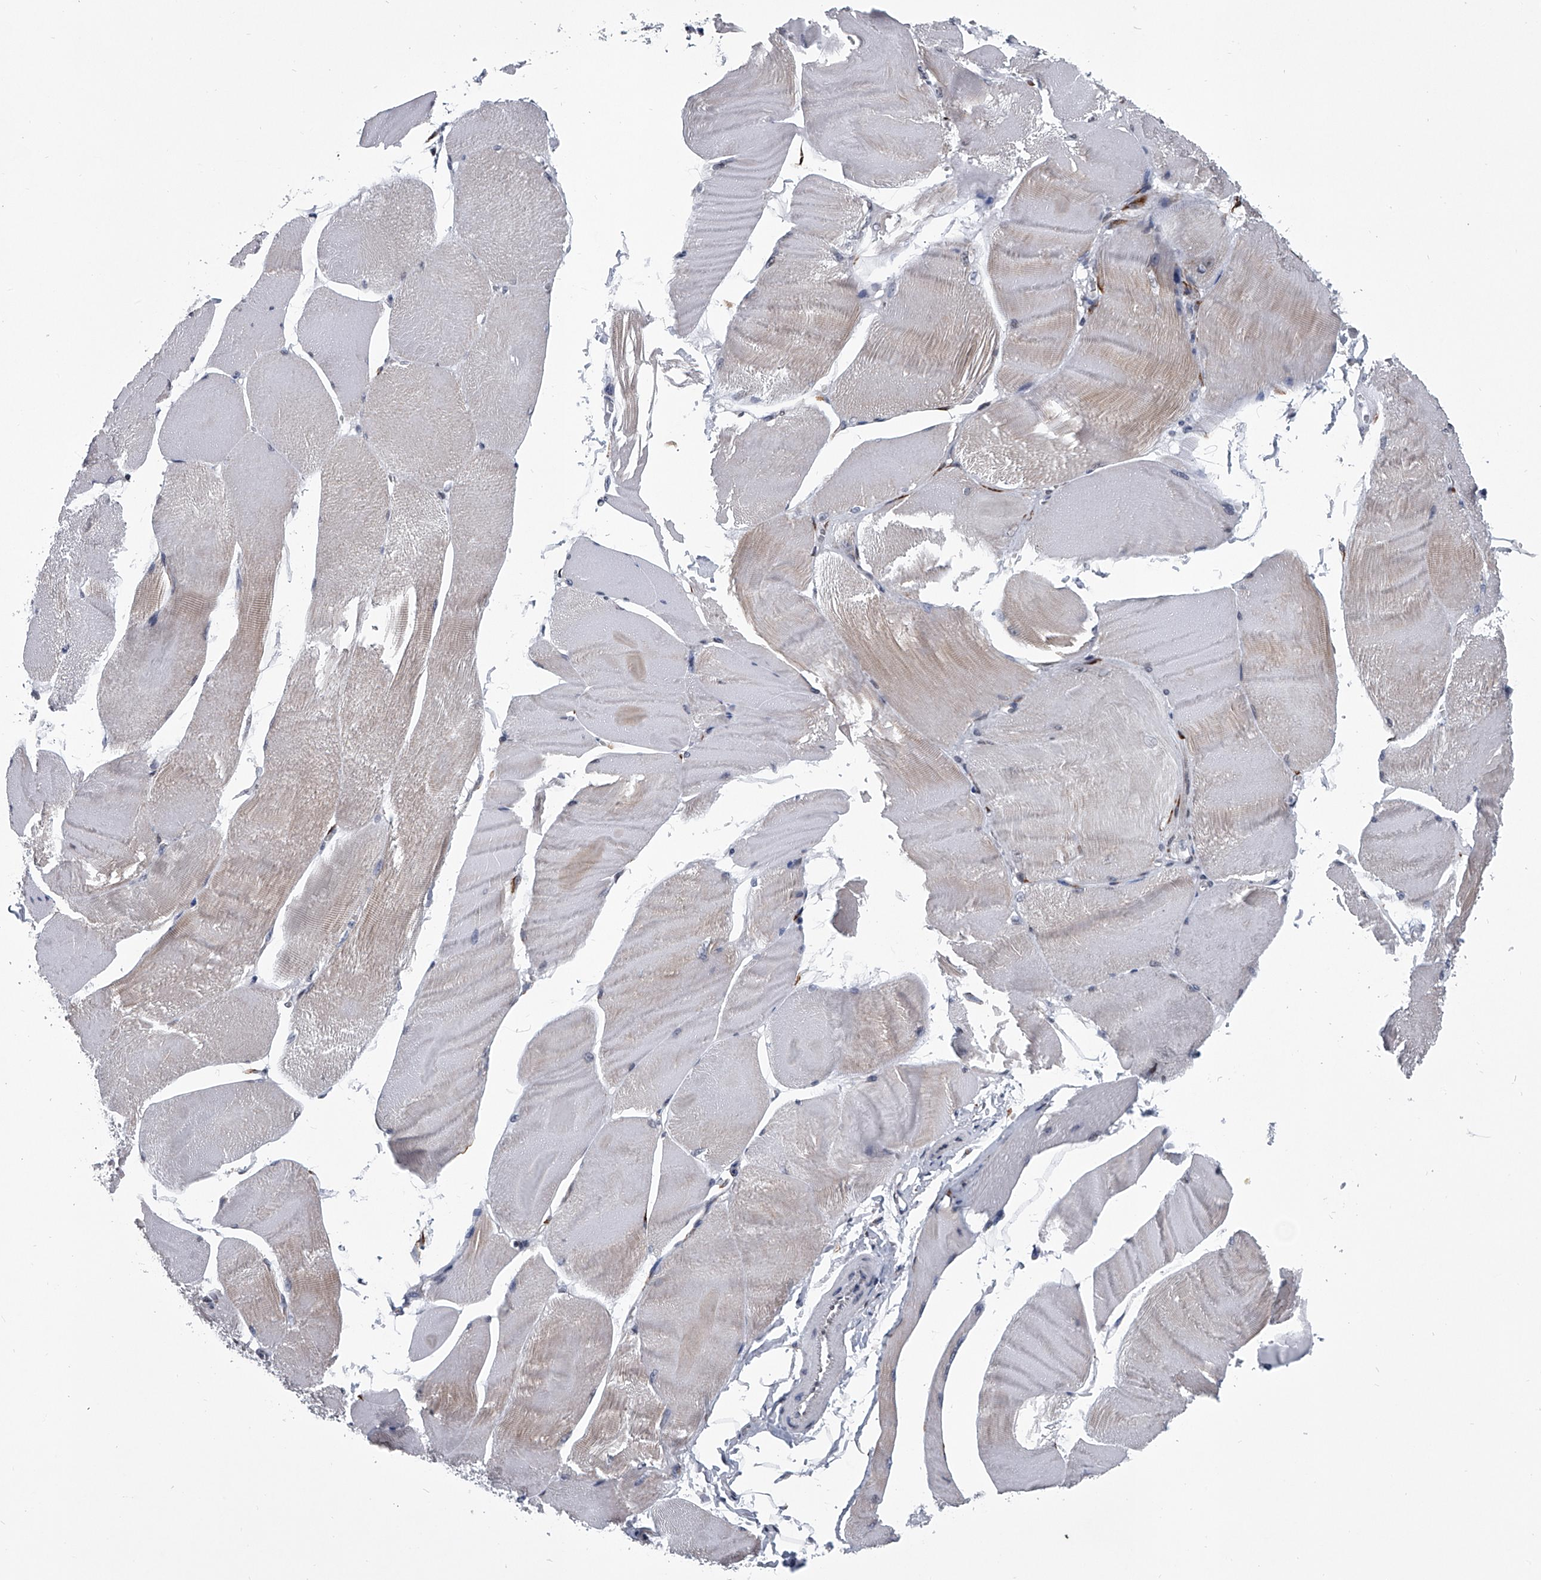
{"staining": {"intensity": "weak", "quantity": "<25%", "location": "cytoplasmic/membranous"}, "tissue": "skeletal muscle", "cell_type": "Myocytes", "image_type": "normal", "snomed": [{"axis": "morphology", "description": "Normal tissue, NOS"}, {"axis": "morphology", "description": "Basal cell carcinoma"}, {"axis": "topography", "description": "Skeletal muscle"}], "caption": "Skeletal muscle stained for a protein using immunohistochemistry demonstrates no positivity myocytes.", "gene": "PPP2R5D", "patient": {"sex": "female", "age": 64}}